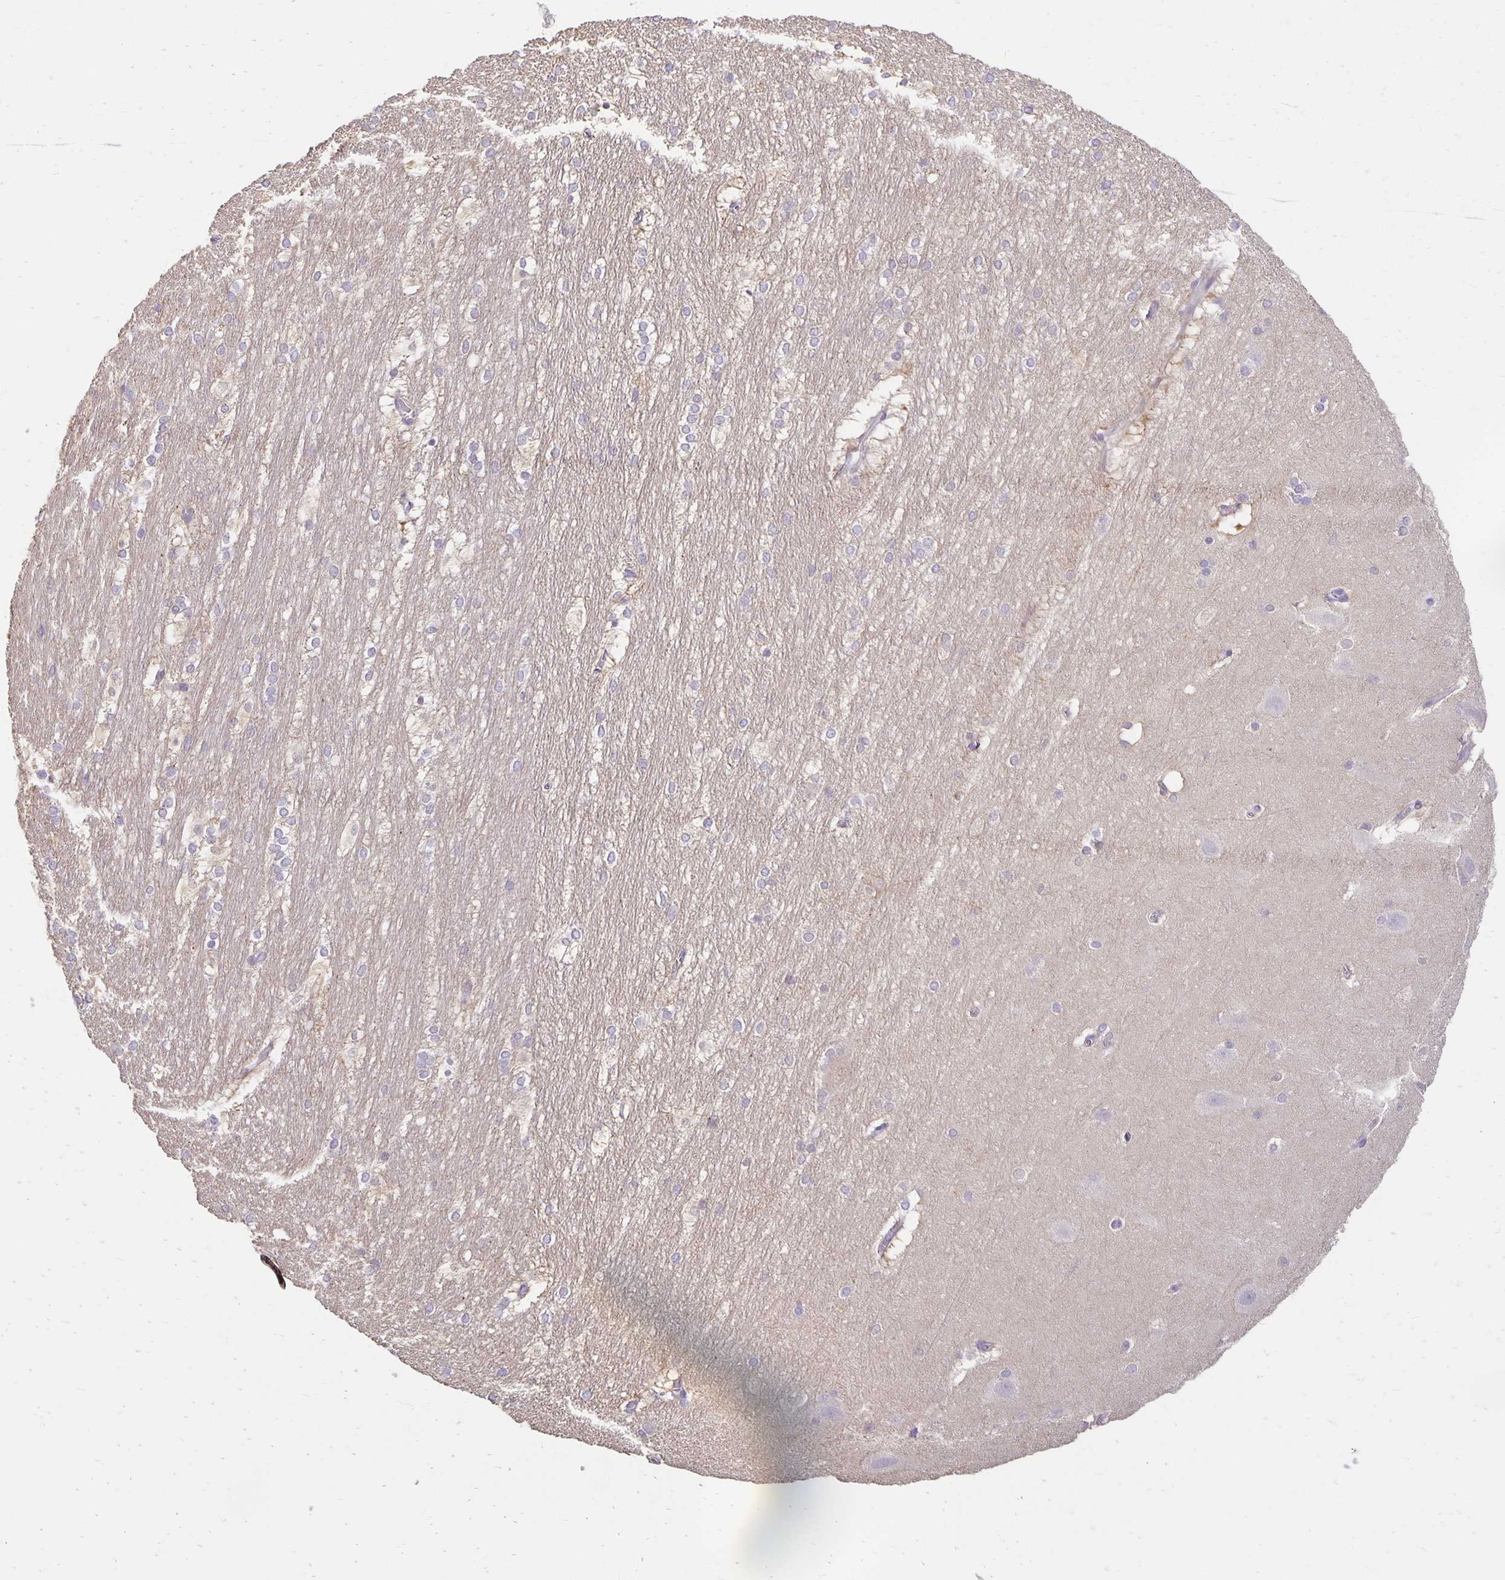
{"staining": {"intensity": "negative", "quantity": "none", "location": "none"}, "tissue": "hippocampus", "cell_type": "Glial cells", "image_type": "normal", "snomed": [{"axis": "morphology", "description": "Normal tissue, NOS"}, {"axis": "topography", "description": "Cerebral cortex"}, {"axis": "topography", "description": "Hippocampus"}], "caption": "This is an IHC photomicrograph of unremarkable hippocampus. There is no positivity in glial cells.", "gene": "CST6", "patient": {"sex": "female", "age": 19}}